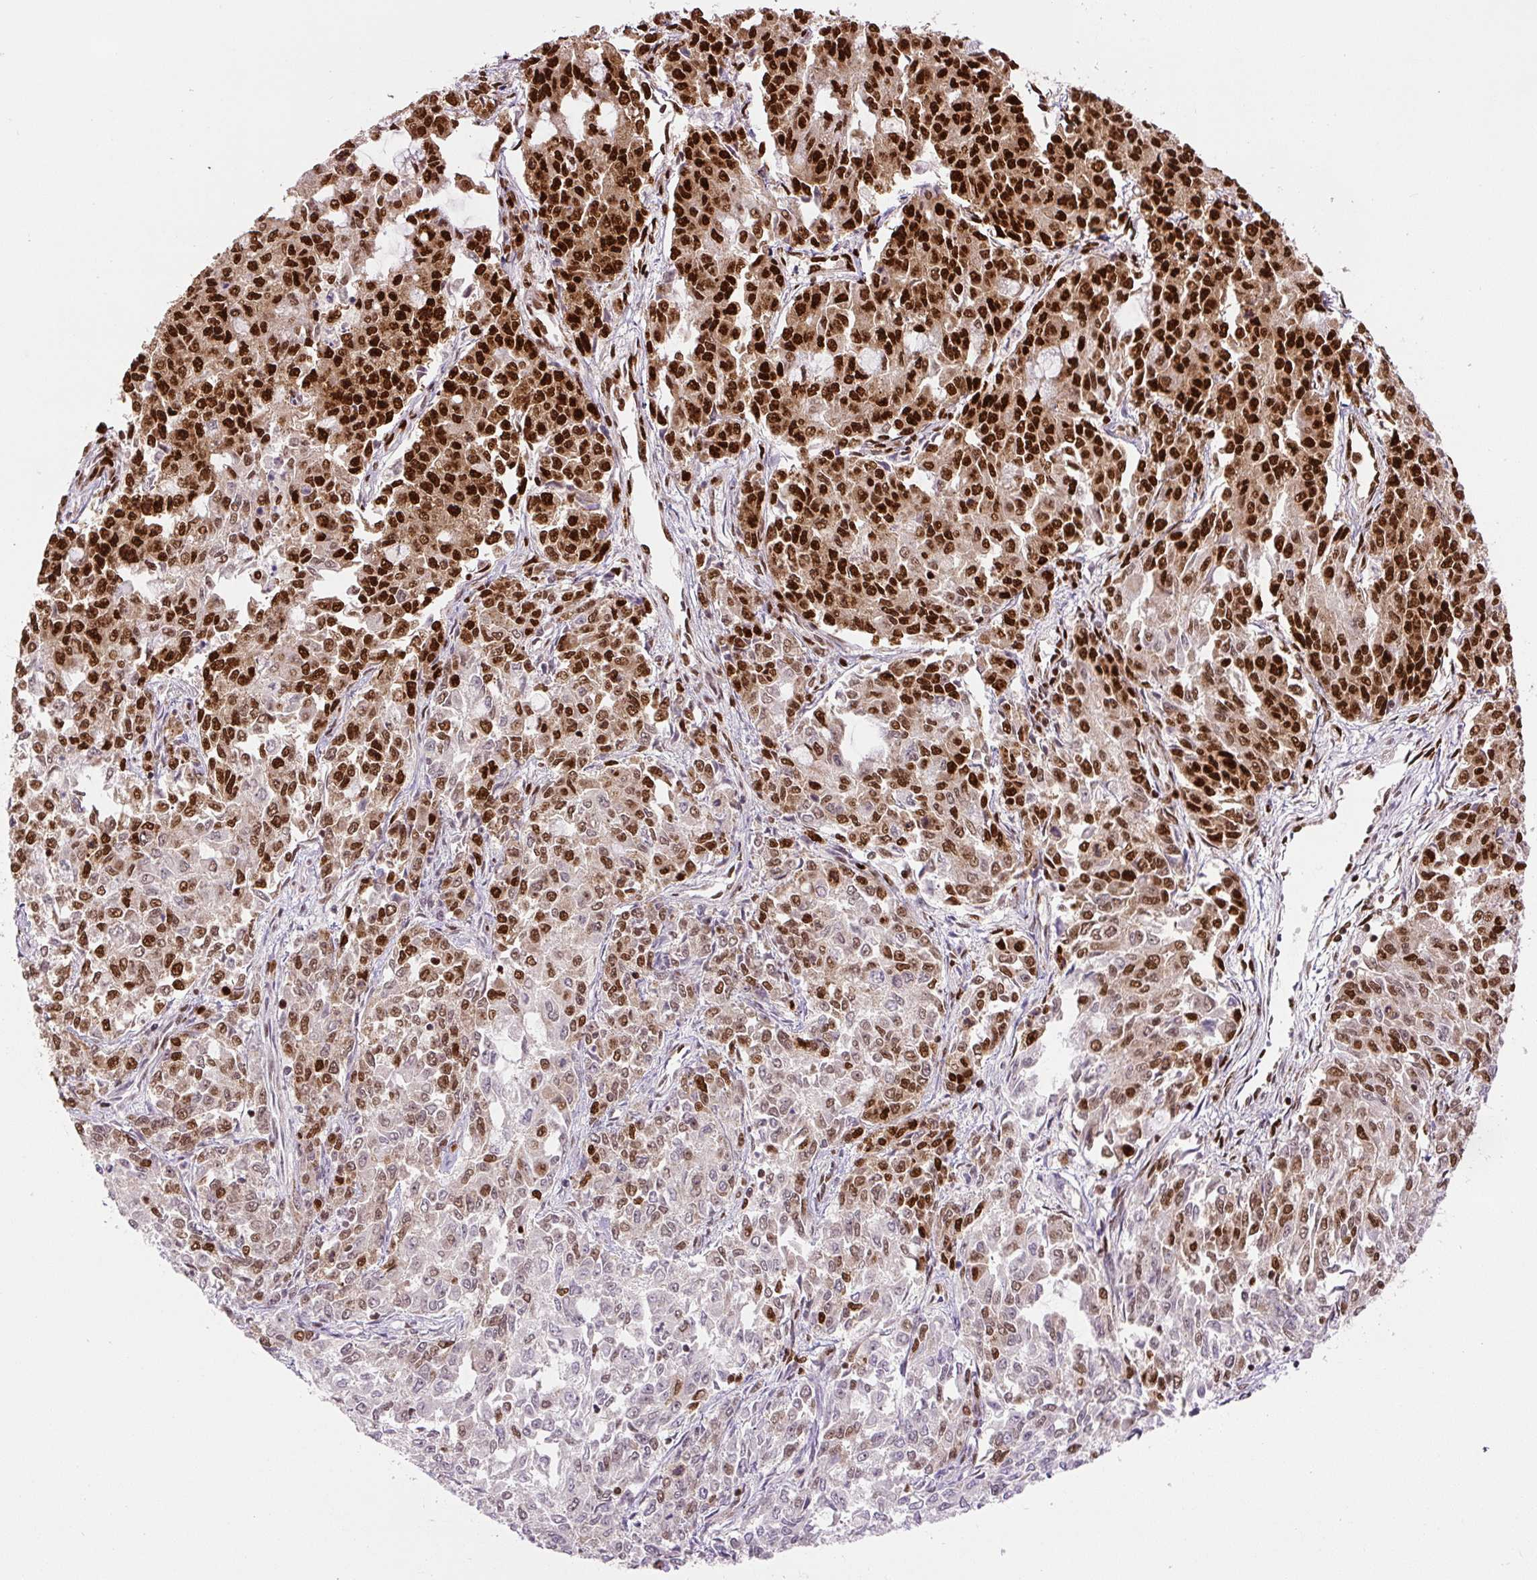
{"staining": {"intensity": "strong", "quantity": "25%-75%", "location": "nuclear"}, "tissue": "endometrial cancer", "cell_type": "Tumor cells", "image_type": "cancer", "snomed": [{"axis": "morphology", "description": "Adenocarcinoma, NOS"}, {"axis": "topography", "description": "Endometrium"}], "caption": "Brown immunohistochemical staining in endometrial adenocarcinoma reveals strong nuclear positivity in approximately 25%-75% of tumor cells.", "gene": "FUS", "patient": {"sex": "female", "age": 50}}